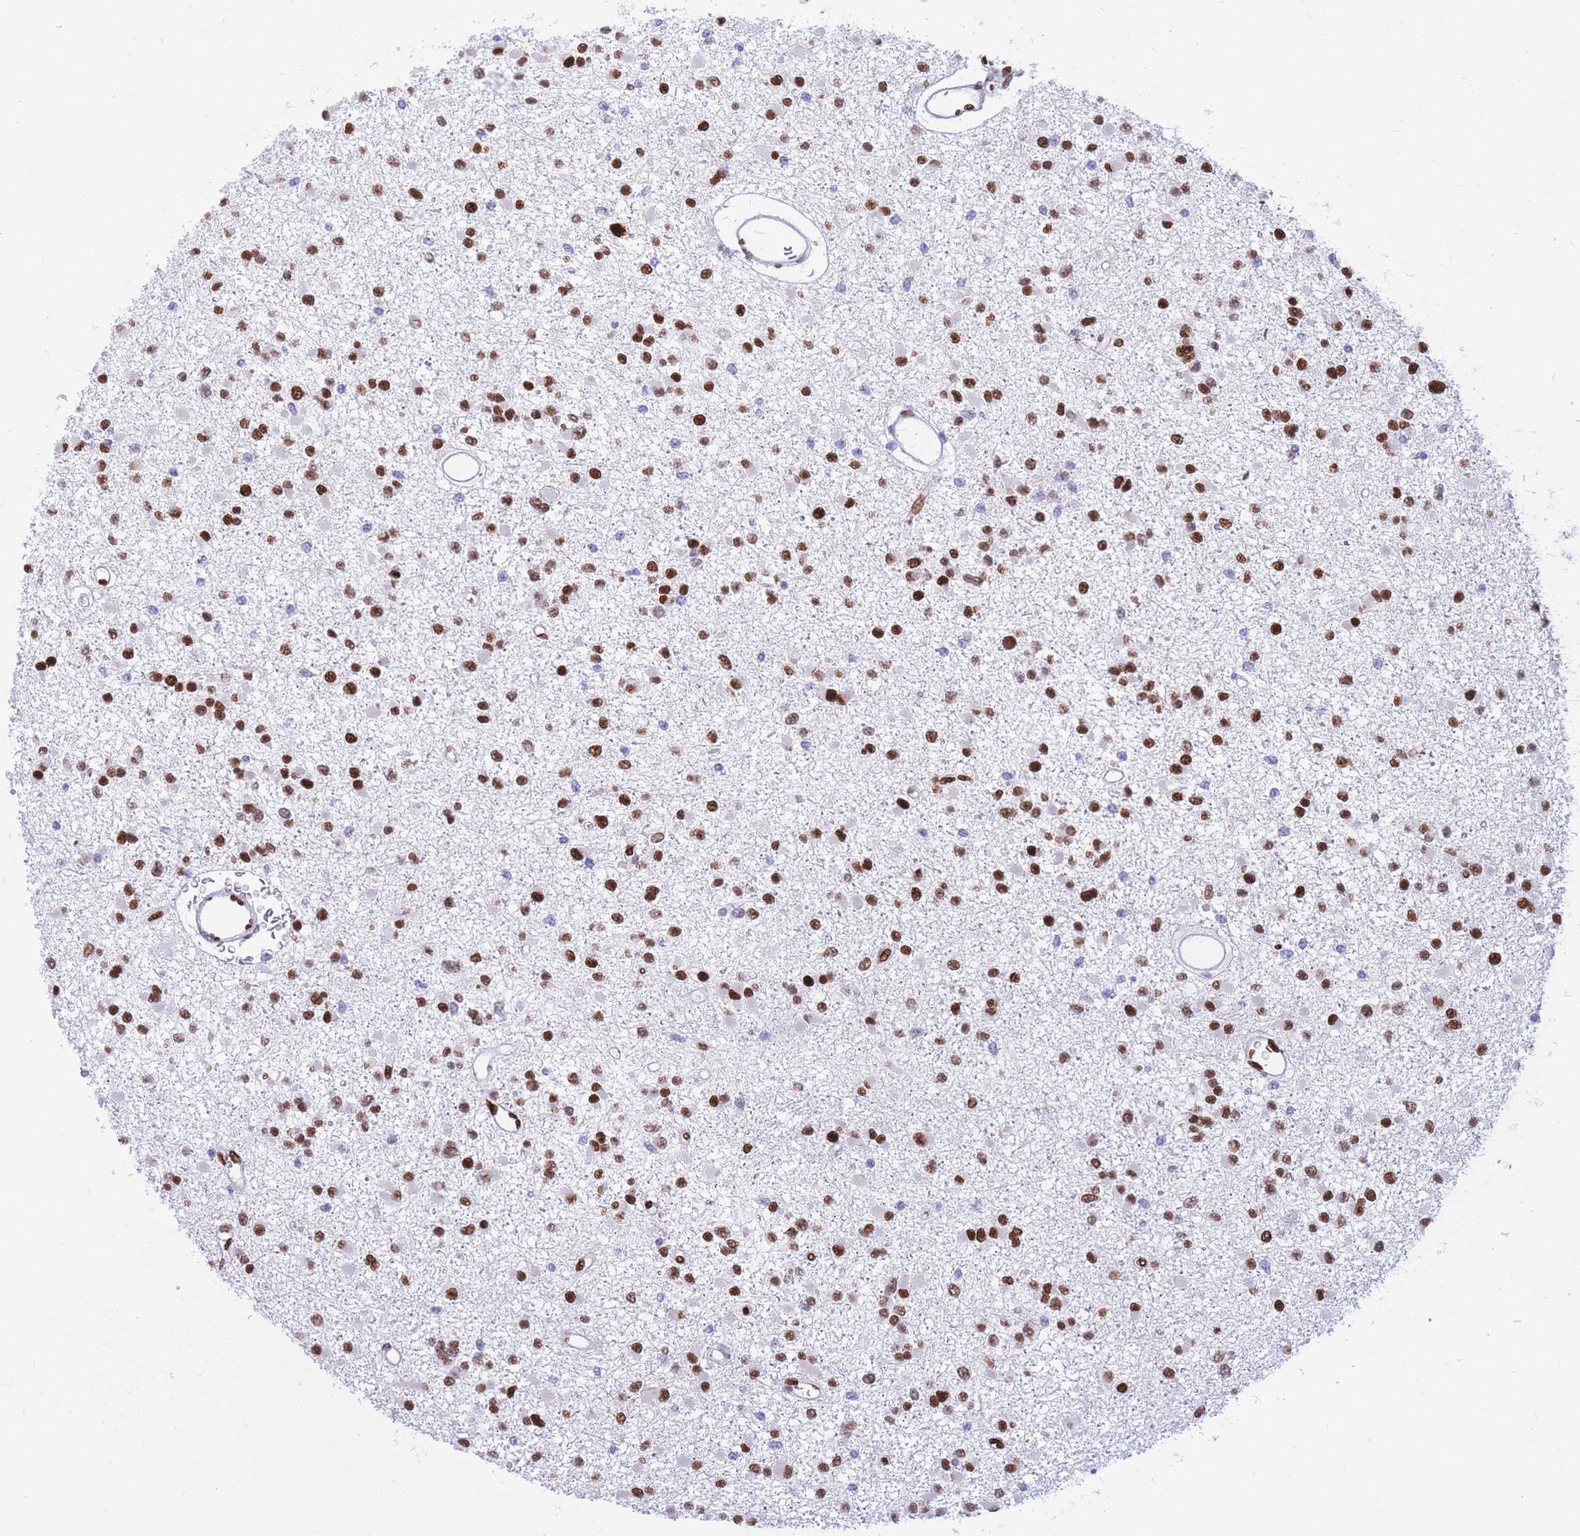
{"staining": {"intensity": "strong", "quantity": ">75%", "location": "nuclear"}, "tissue": "glioma", "cell_type": "Tumor cells", "image_type": "cancer", "snomed": [{"axis": "morphology", "description": "Glioma, malignant, Low grade"}, {"axis": "topography", "description": "Brain"}], "caption": "Immunohistochemistry of malignant glioma (low-grade) displays high levels of strong nuclear expression in about >75% of tumor cells. The protein of interest is shown in brown color, while the nuclei are stained blue.", "gene": "NASP", "patient": {"sex": "female", "age": 22}}